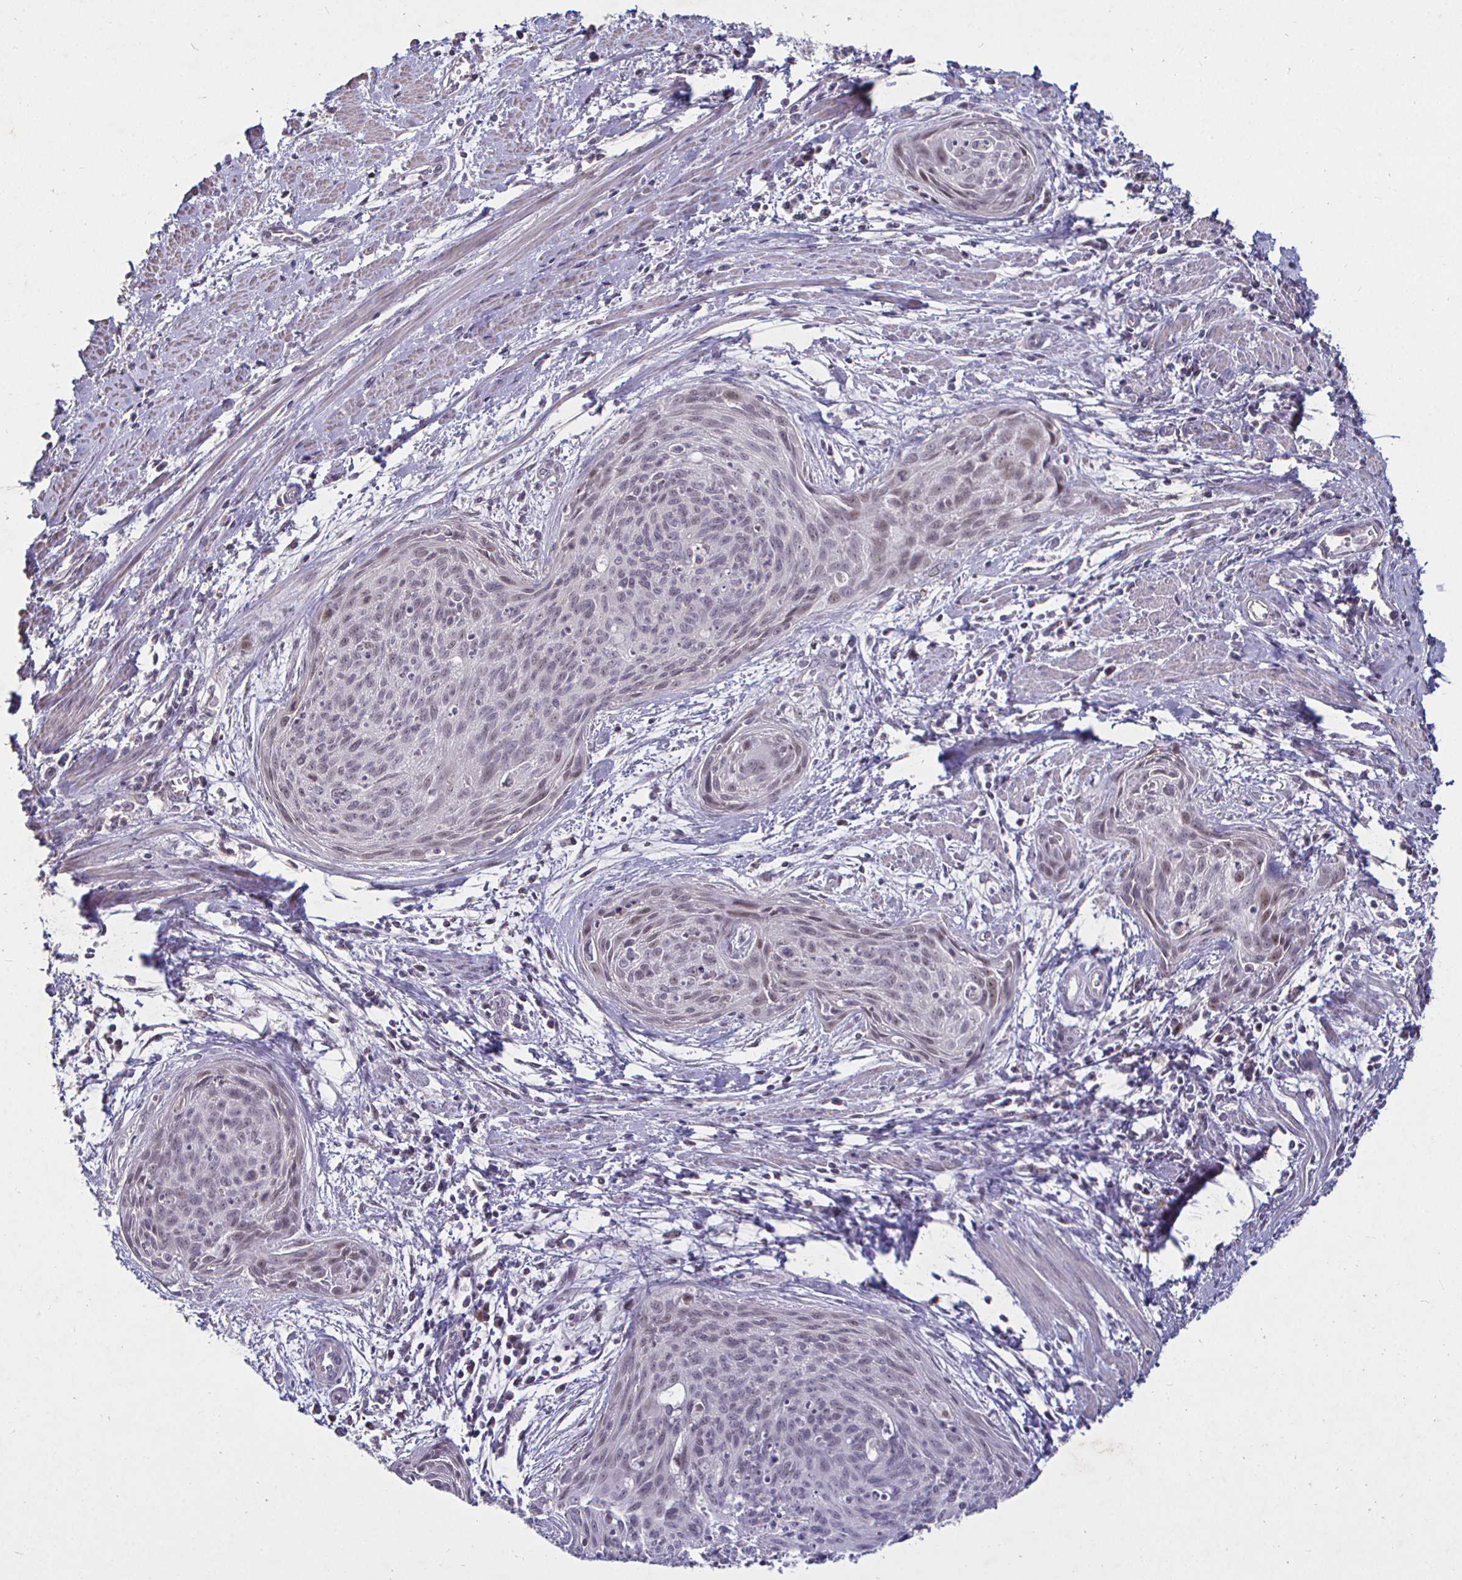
{"staining": {"intensity": "weak", "quantity": "25%-75%", "location": "nuclear"}, "tissue": "cervical cancer", "cell_type": "Tumor cells", "image_type": "cancer", "snomed": [{"axis": "morphology", "description": "Squamous cell carcinoma, NOS"}, {"axis": "topography", "description": "Cervix"}], "caption": "DAB (3,3'-diaminobenzidine) immunohistochemical staining of cervical squamous cell carcinoma reveals weak nuclear protein positivity in approximately 25%-75% of tumor cells. (DAB (3,3'-diaminobenzidine) = brown stain, brightfield microscopy at high magnification).", "gene": "MLH1", "patient": {"sex": "female", "age": 55}}